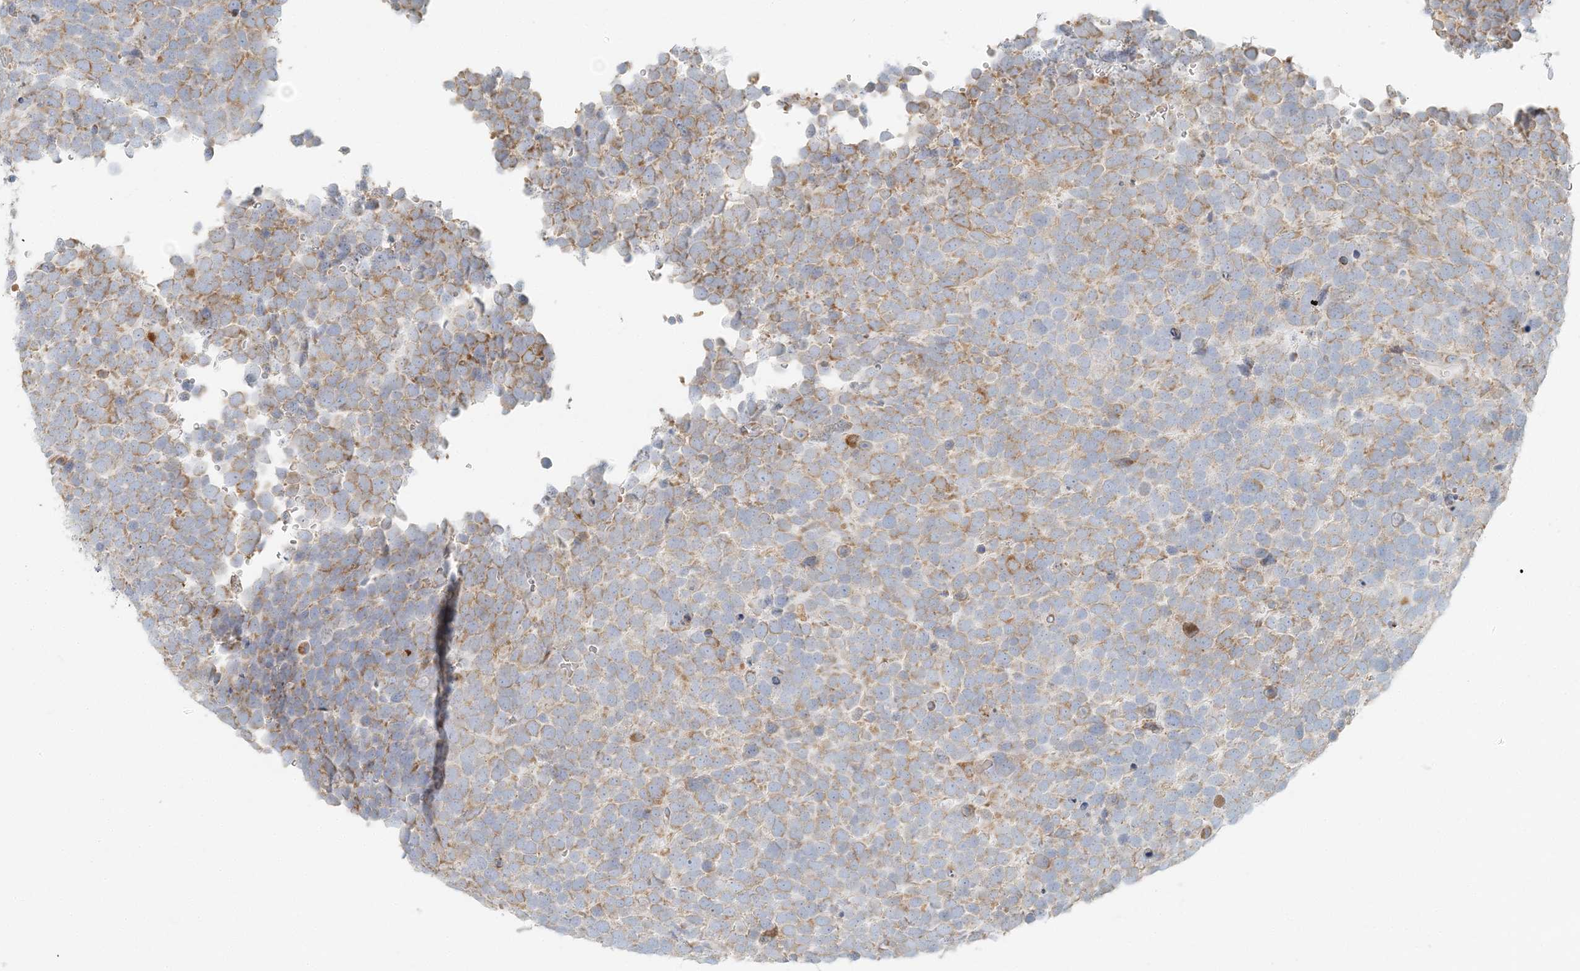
{"staining": {"intensity": "moderate", "quantity": "25%-75%", "location": "cytoplasmic/membranous"}, "tissue": "urothelial cancer", "cell_type": "Tumor cells", "image_type": "cancer", "snomed": [{"axis": "morphology", "description": "Urothelial carcinoma, High grade"}, {"axis": "topography", "description": "Urinary bladder"}], "caption": "The immunohistochemical stain highlights moderate cytoplasmic/membranous expression in tumor cells of urothelial cancer tissue.", "gene": "STK11IP", "patient": {"sex": "female", "age": 82}}